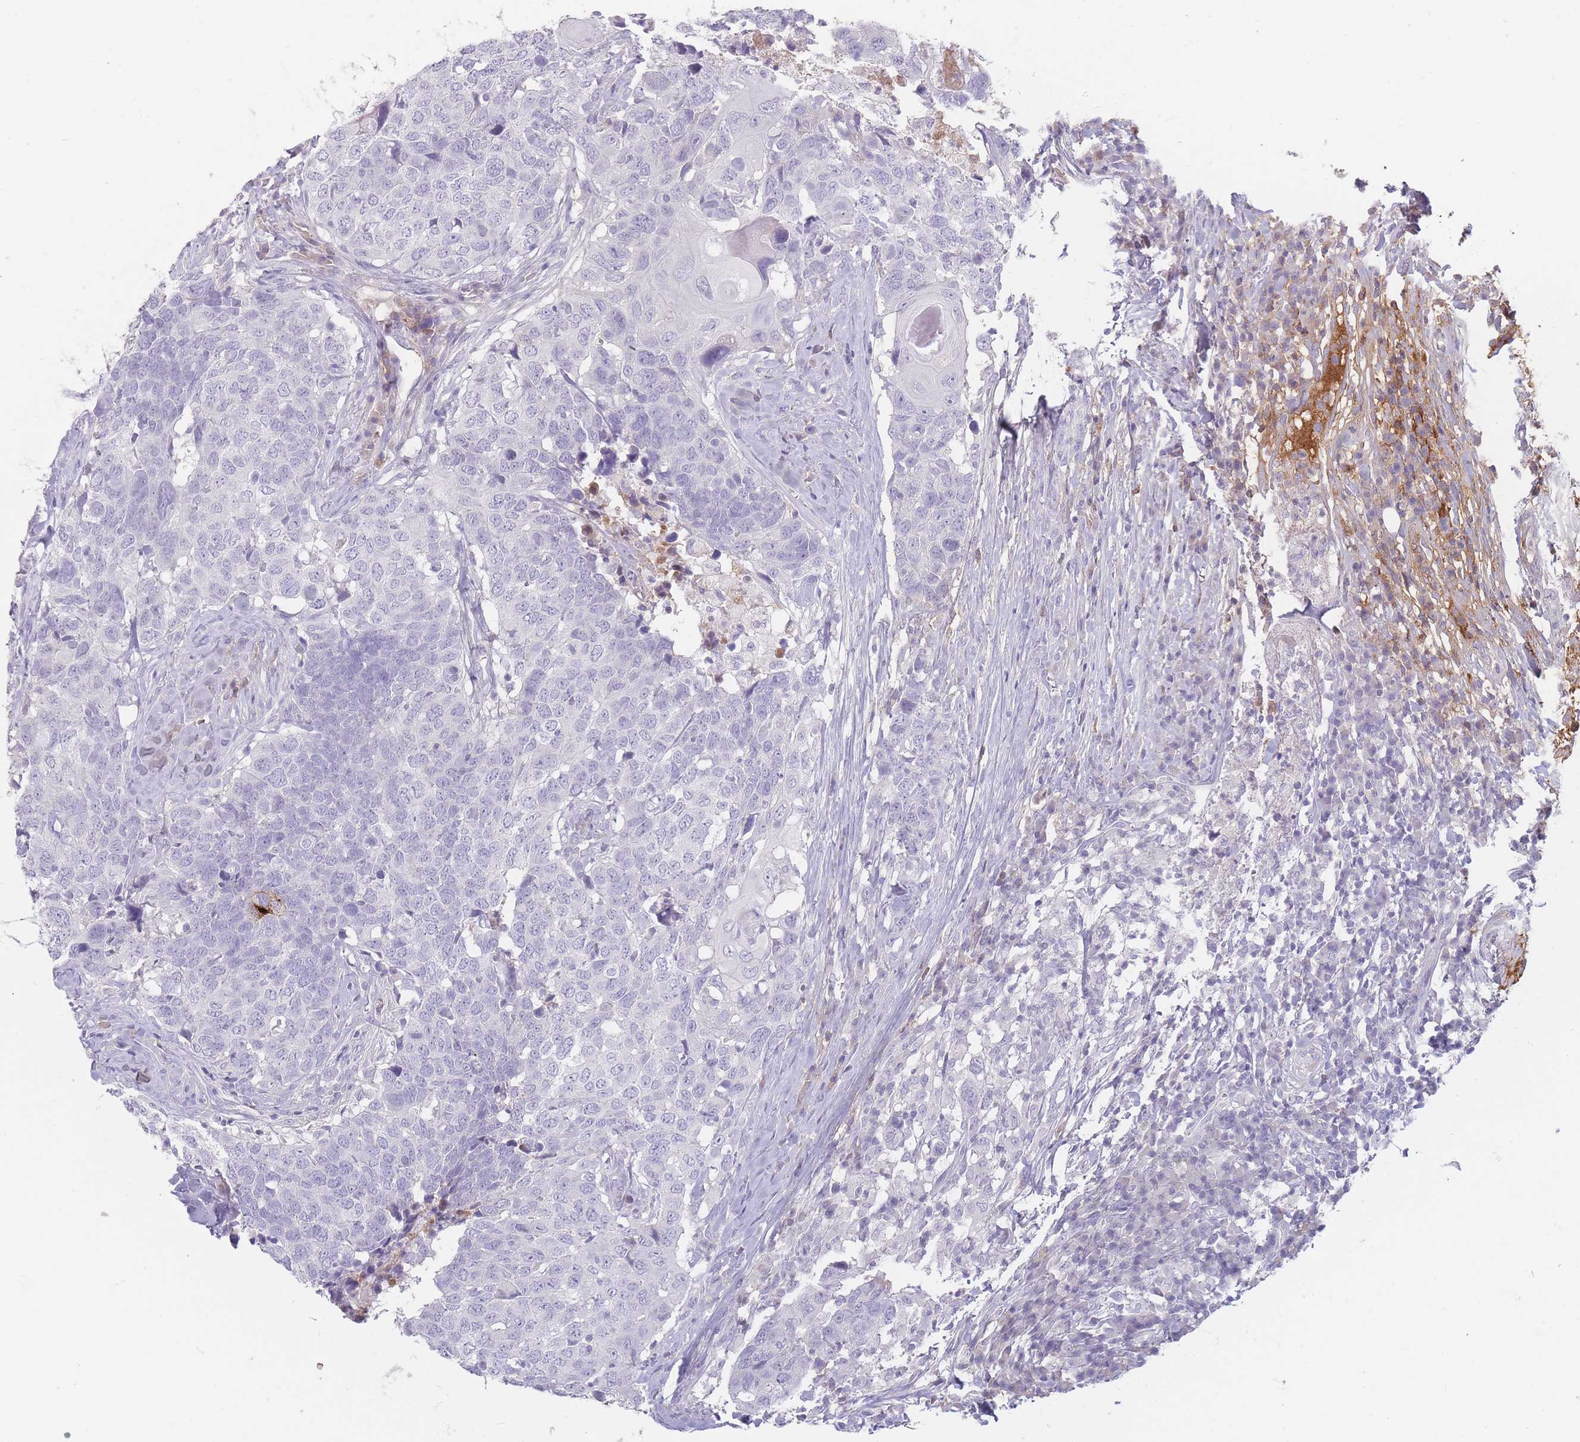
{"staining": {"intensity": "negative", "quantity": "none", "location": "none"}, "tissue": "head and neck cancer", "cell_type": "Tumor cells", "image_type": "cancer", "snomed": [{"axis": "morphology", "description": "Normal tissue, NOS"}, {"axis": "morphology", "description": "Squamous cell carcinoma, NOS"}, {"axis": "topography", "description": "Skeletal muscle"}, {"axis": "topography", "description": "Vascular tissue"}, {"axis": "topography", "description": "Peripheral nerve tissue"}, {"axis": "topography", "description": "Head-Neck"}], "caption": "This is a image of immunohistochemistry staining of head and neck squamous cell carcinoma, which shows no expression in tumor cells. Brightfield microscopy of IHC stained with DAB (brown) and hematoxylin (blue), captured at high magnification.", "gene": "PRG4", "patient": {"sex": "male", "age": 66}}